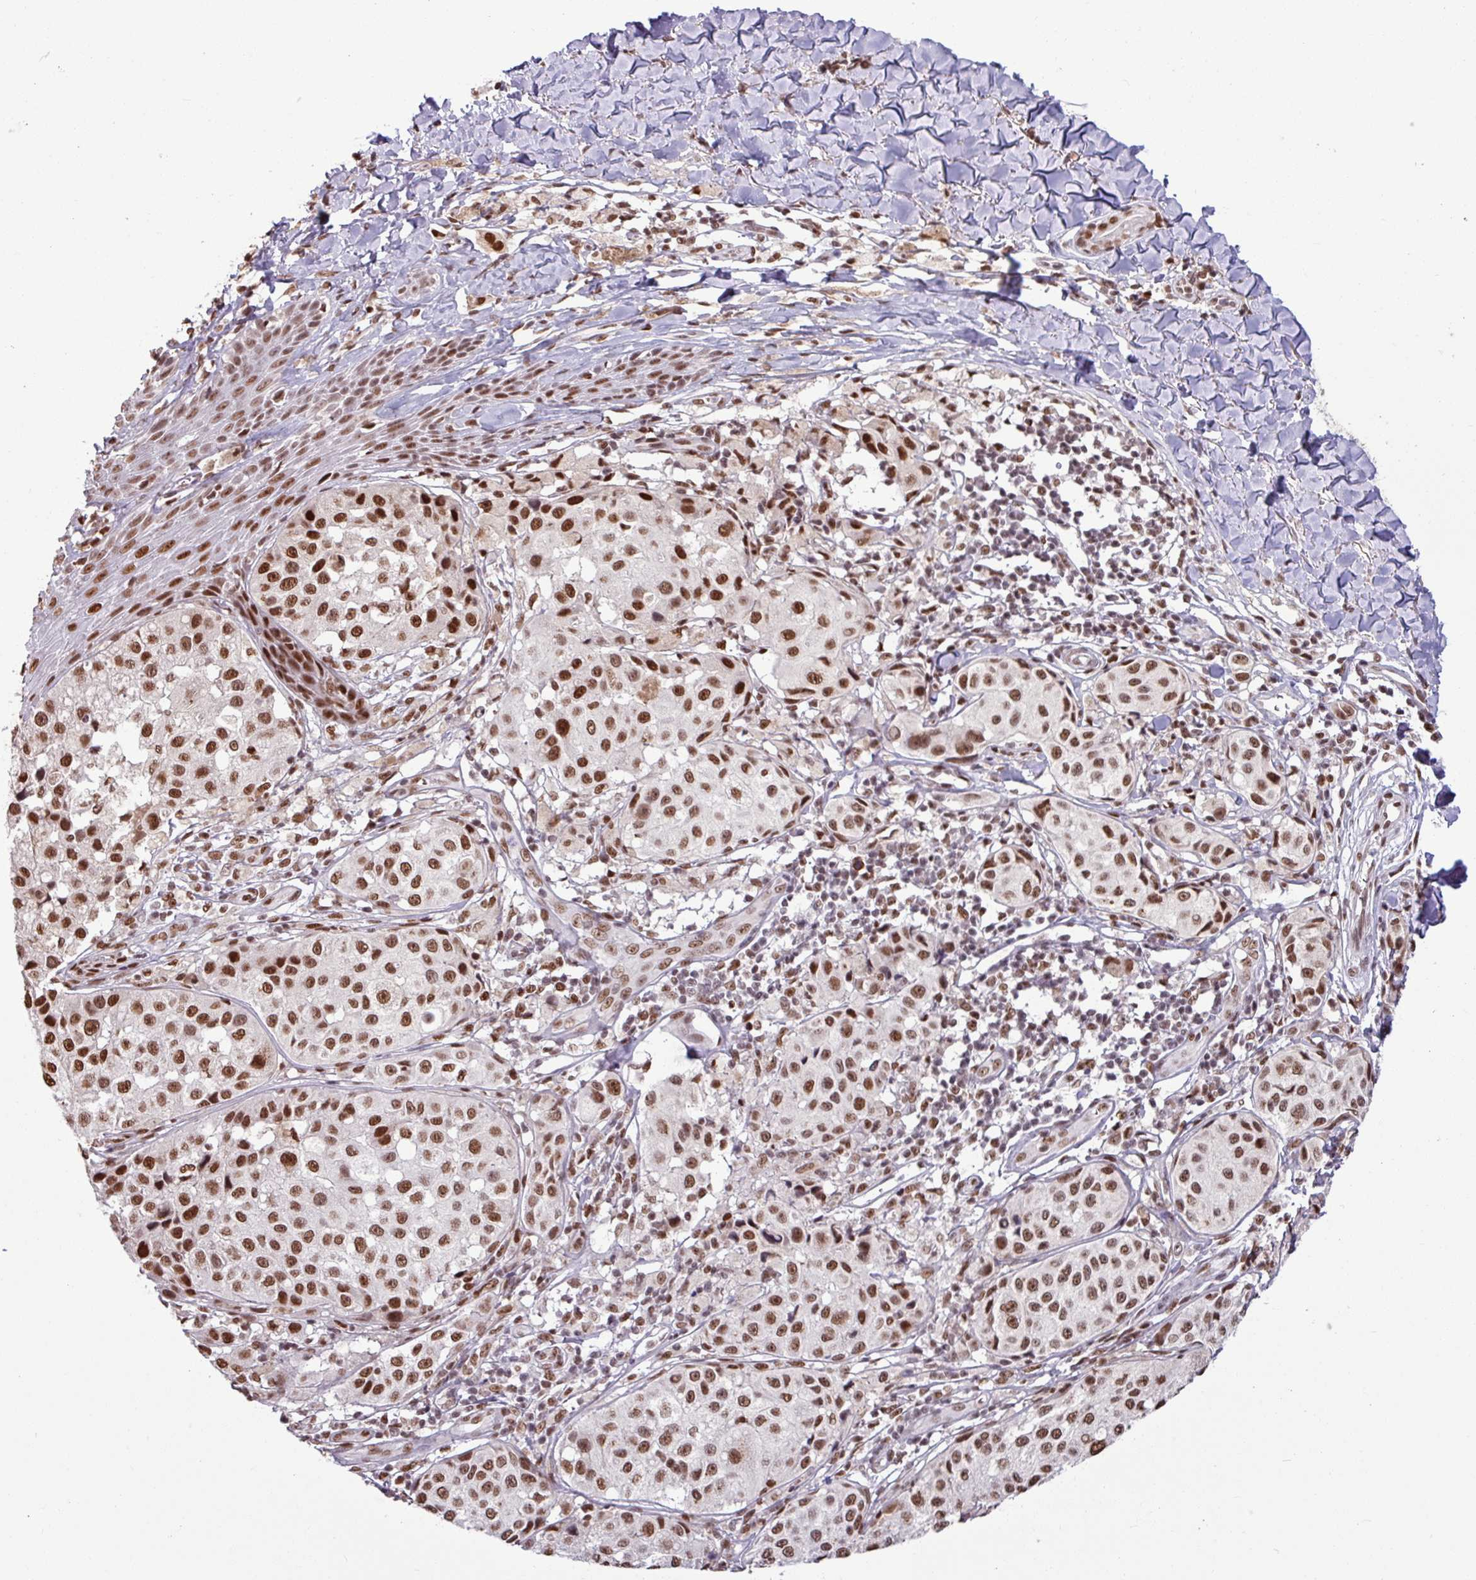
{"staining": {"intensity": "strong", "quantity": ">75%", "location": "nuclear"}, "tissue": "melanoma", "cell_type": "Tumor cells", "image_type": "cancer", "snomed": [{"axis": "morphology", "description": "Malignant melanoma, NOS"}, {"axis": "topography", "description": "Skin"}], "caption": "Protein staining exhibits strong nuclear expression in approximately >75% of tumor cells in melanoma.", "gene": "TDG", "patient": {"sex": "male", "age": 39}}